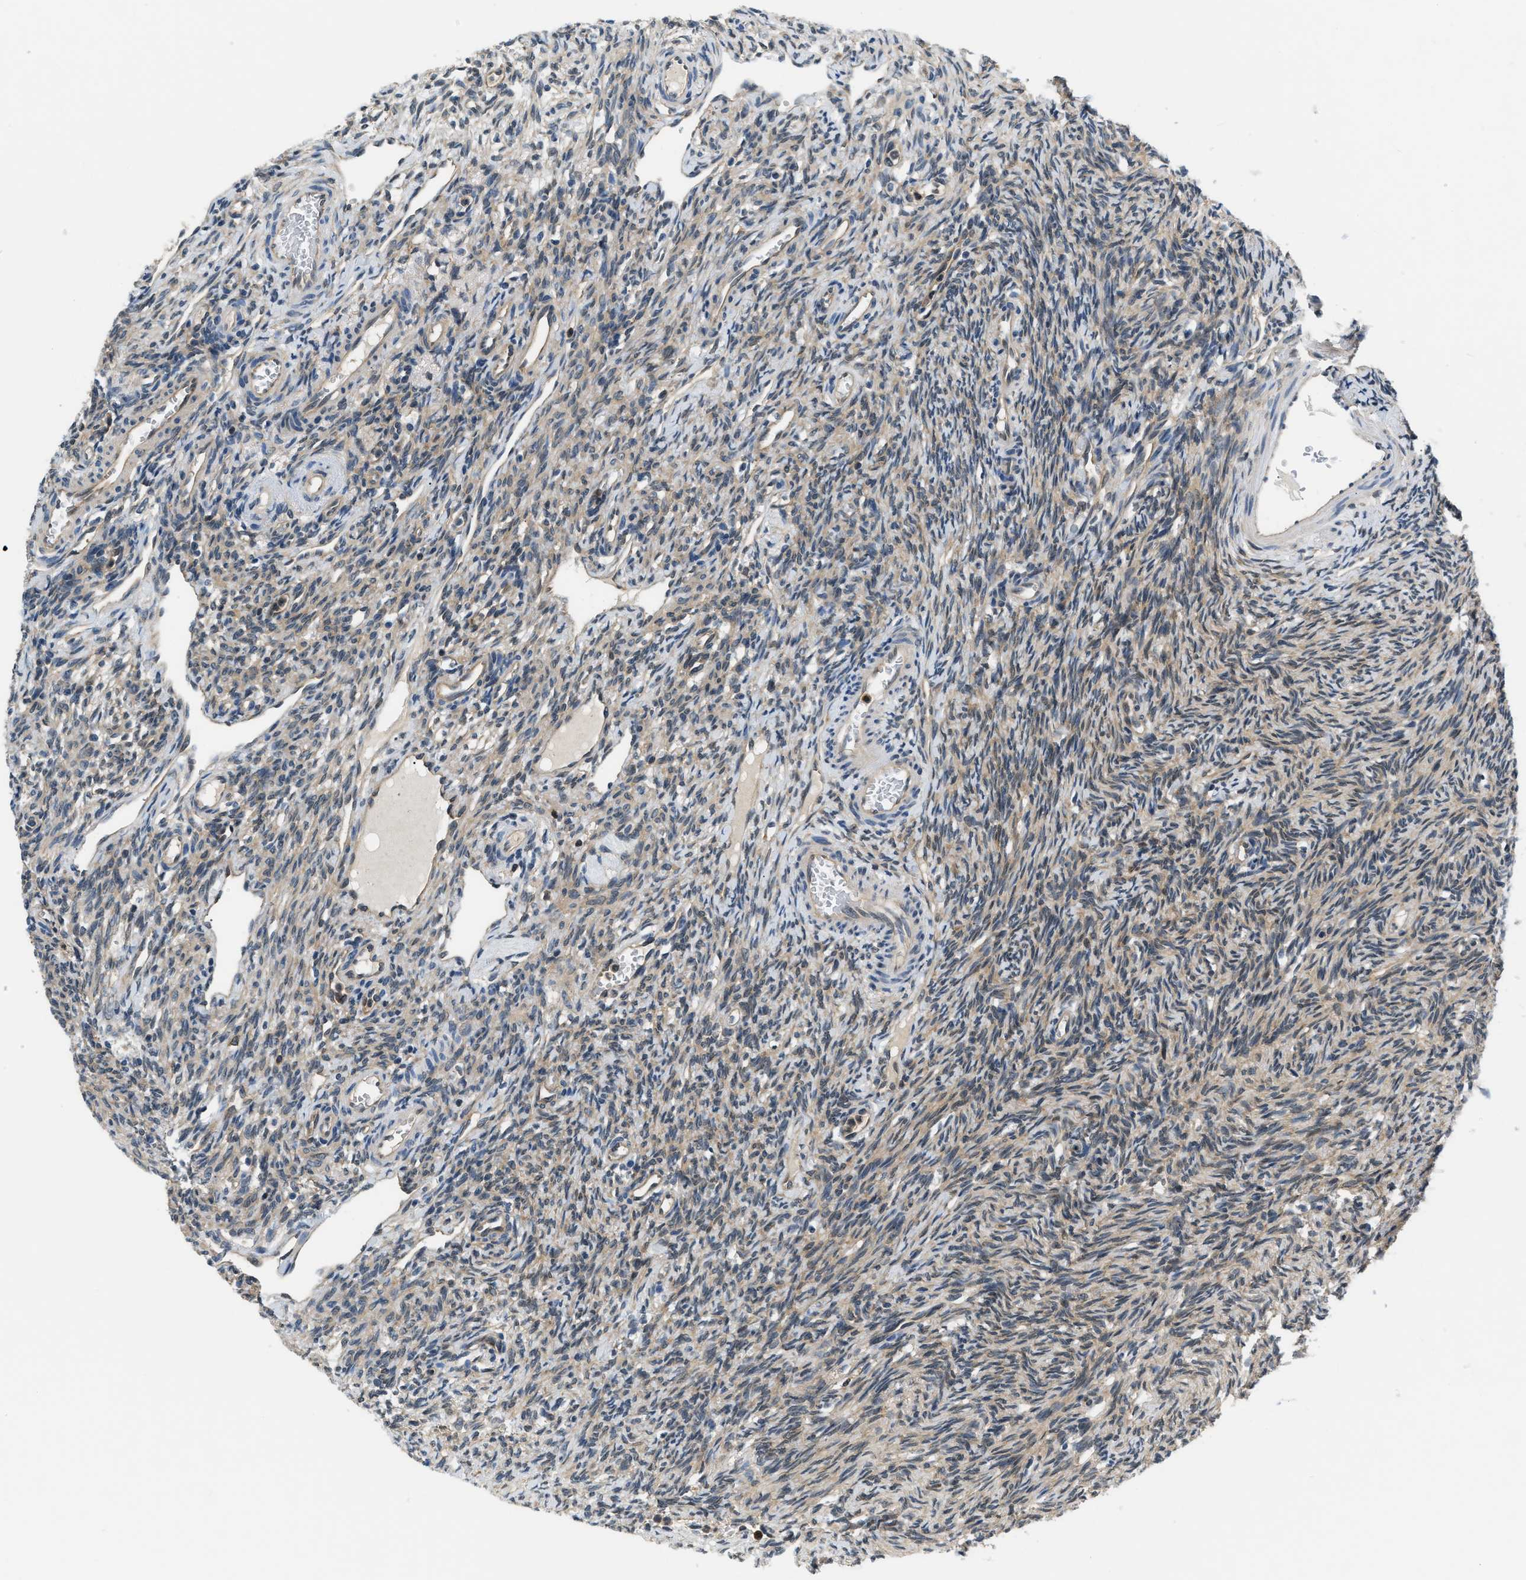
{"staining": {"intensity": "weak", "quantity": "25%-75%", "location": "cytoplasmic/membranous"}, "tissue": "ovary", "cell_type": "Follicle cells", "image_type": "normal", "snomed": [{"axis": "morphology", "description": "Normal tissue, NOS"}, {"axis": "topography", "description": "Ovary"}], "caption": "Ovary was stained to show a protein in brown. There is low levels of weak cytoplasmic/membranous positivity in about 25%-75% of follicle cells. Using DAB (3,3'-diaminobenzidine) (brown) and hematoxylin (blue) stains, captured at high magnification using brightfield microscopy.", "gene": "EIF4EBP2", "patient": {"sex": "female", "age": 33}}